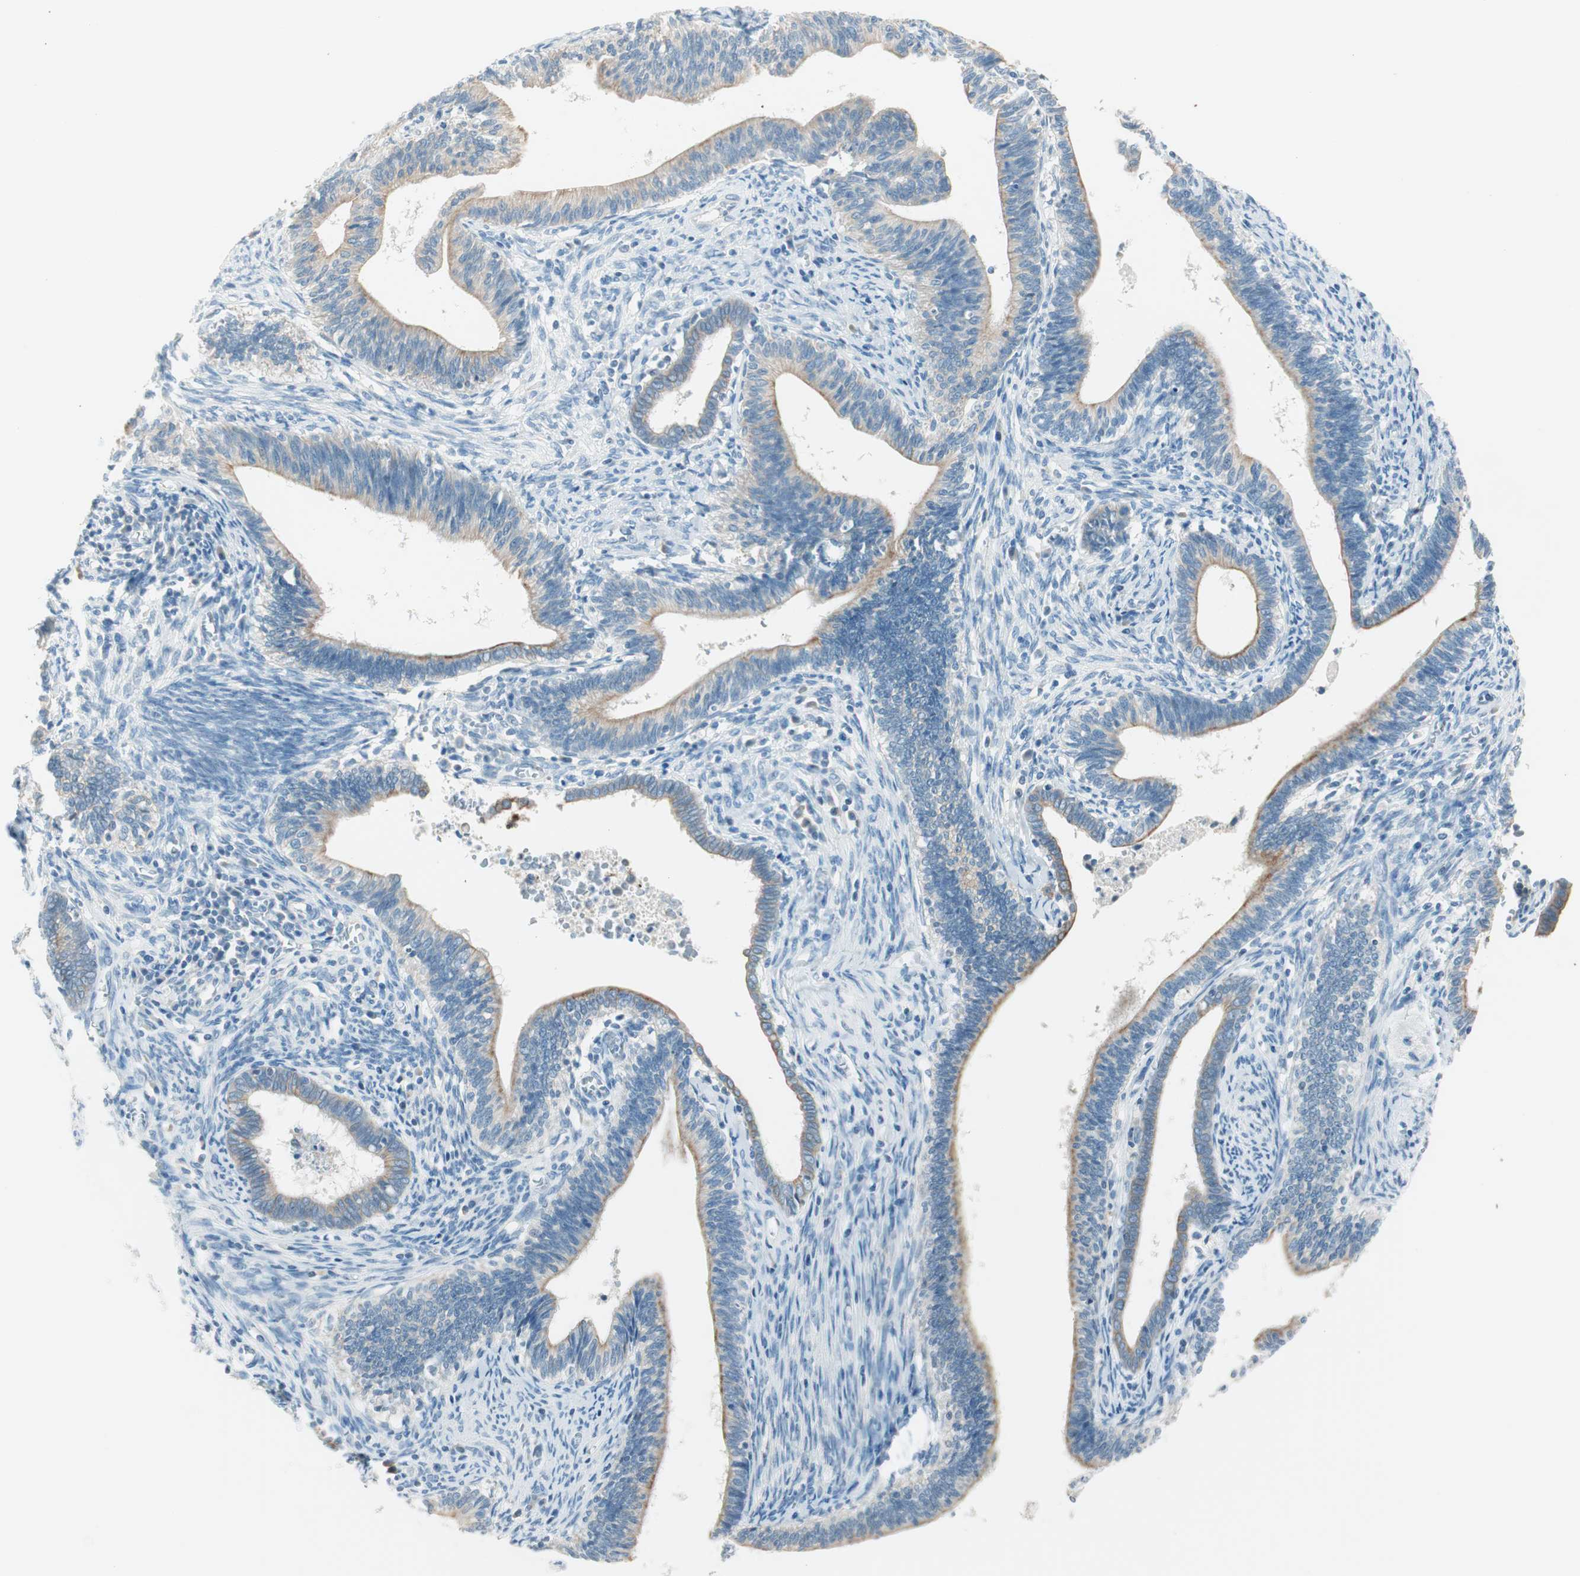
{"staining": {"intensity": "moderate", "quantity": ">75%", "location": "cytoplasmic/membranous"}, "tissue": "cervical cancer", "cell_type": "Tumor cells", "image_type": "cancer", "snomed": [{"axis": "morphology", "description": "Adenocarcinoma, NOS"}, {"axis": "topography", "description": "Cervix"}], "caption": "Immunohistochemical staining of cervical adenocarcinoma demonstrates moderate cytoplasmic/membranous protein expression in about >75% of tumor cells.", "gene": "GNAO1", "patient": {"sex": "female", "age": 44}}